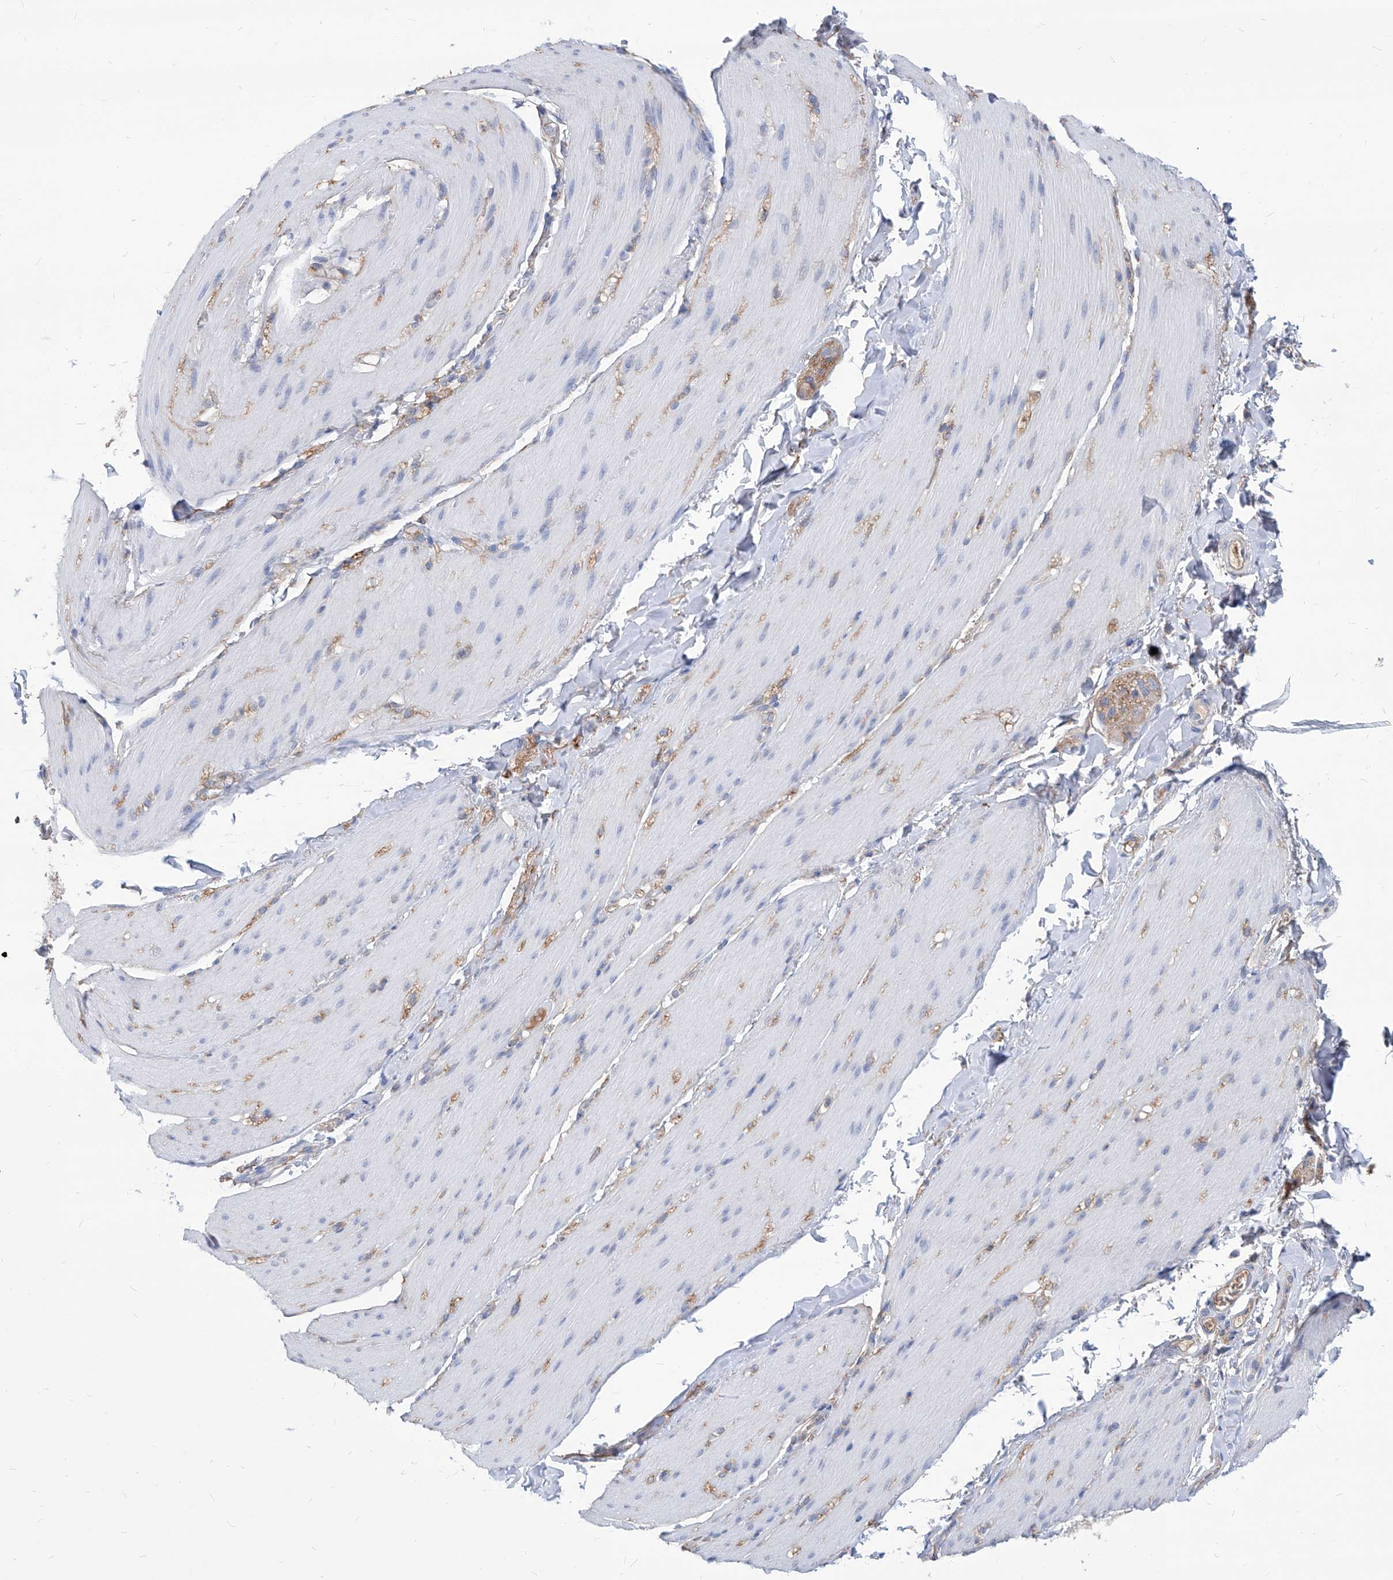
{"staining": {"intensity": "negative", "quantity": "none", "location": "none"}, "tissue": "smooth muscle", "cell_type": "Smooth muscle cells", "image_type": "normal", "snomed": [{"axis": "morphology", "description": "Normal tissue, NOS"}, {"axis": "topography", "description": "Smooth muscle"}, {"axis": "topography", "description": "Small intestine"}], "caption": "A high-resolution micrograph shows IHC staining of normal smooth muscle, which shows no significant expression in smooth muscle cells.", "gene": "AKAP10", "patient": {"sex": "female", "age": 84}}